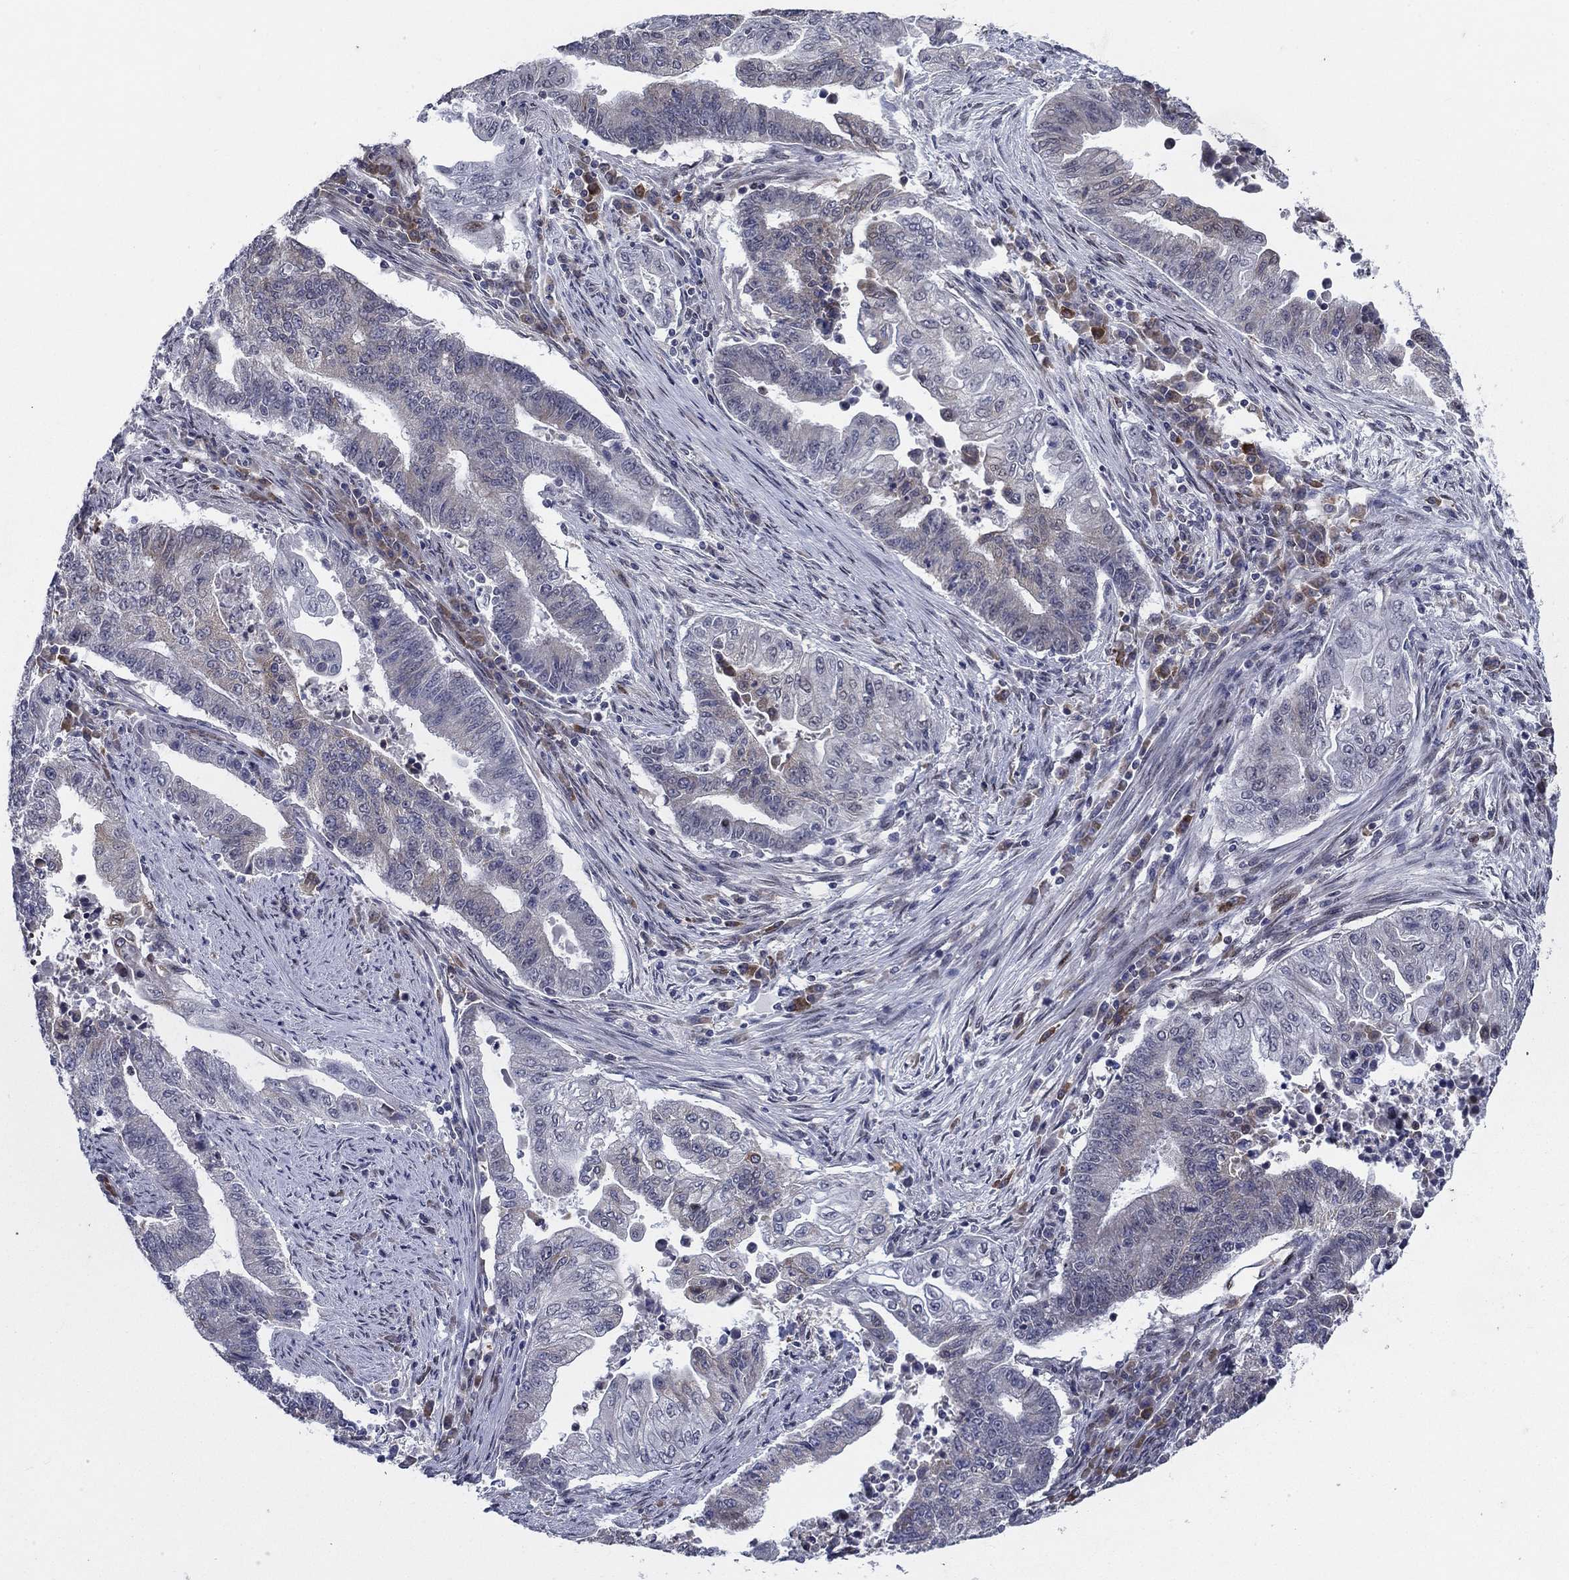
{"staining": {"intensity": "weak", "quantity": "<25%", "location": "cytoplasmic/membranous"}, "tissue": "endometrial cancer", "cell_type": "Tumor cells", "image_type": "cancer", "snomed": [{"axis": "morphology", "description": "Adenocarcinoma, NOS"}, {"axis": "topography", "description": "Uterus"}, {"axis": "topography", "description": "Endometrium"}], "caption": "Endometrial adenocarcinoma was stained to show a protein in brown. There is no significant expression in tumor cells.", "gene": "DHRS7", "patient": {"sex": "female", "age": 54}}